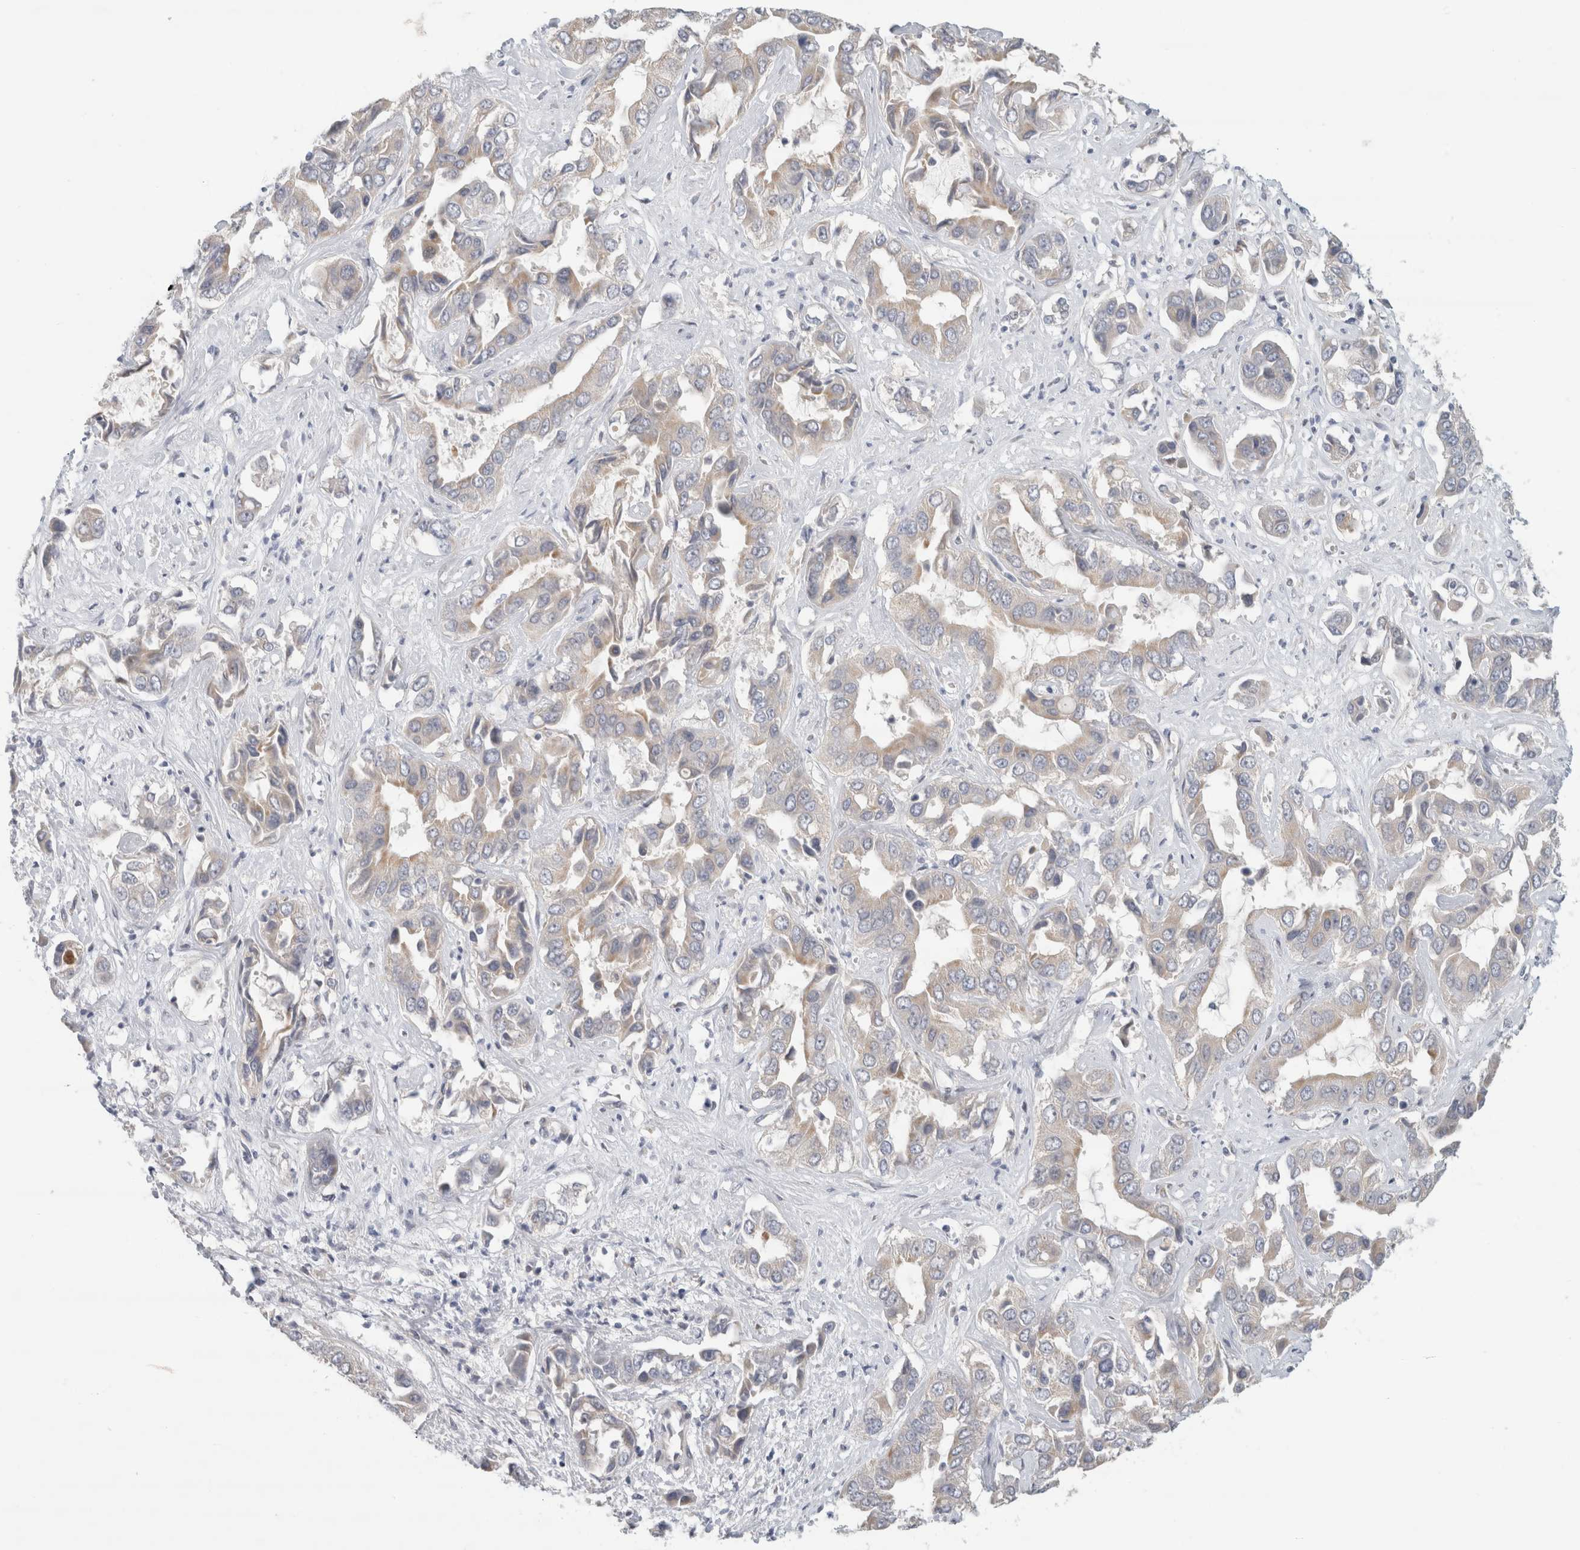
{"staining": {"intensity": "weak", "quantity": "<25%", "location": "cytoplasmic/membranous"}, "tissue": "liver cancer", "cell_type": "Tumor cells", "image_type": "cancer", "snomed": [{"axis": "morphology", "description": "Cholangiocarcinoma"}, {"axis": "topography", "description": "Liver"}], "caption": "DAB immunohistochemical staining of human liver cholangiocarcinoma exhibits no significant positivity in tumor cells.", "gene": "EIF4G3", "patient": {"sex": "female", "age": 52}}